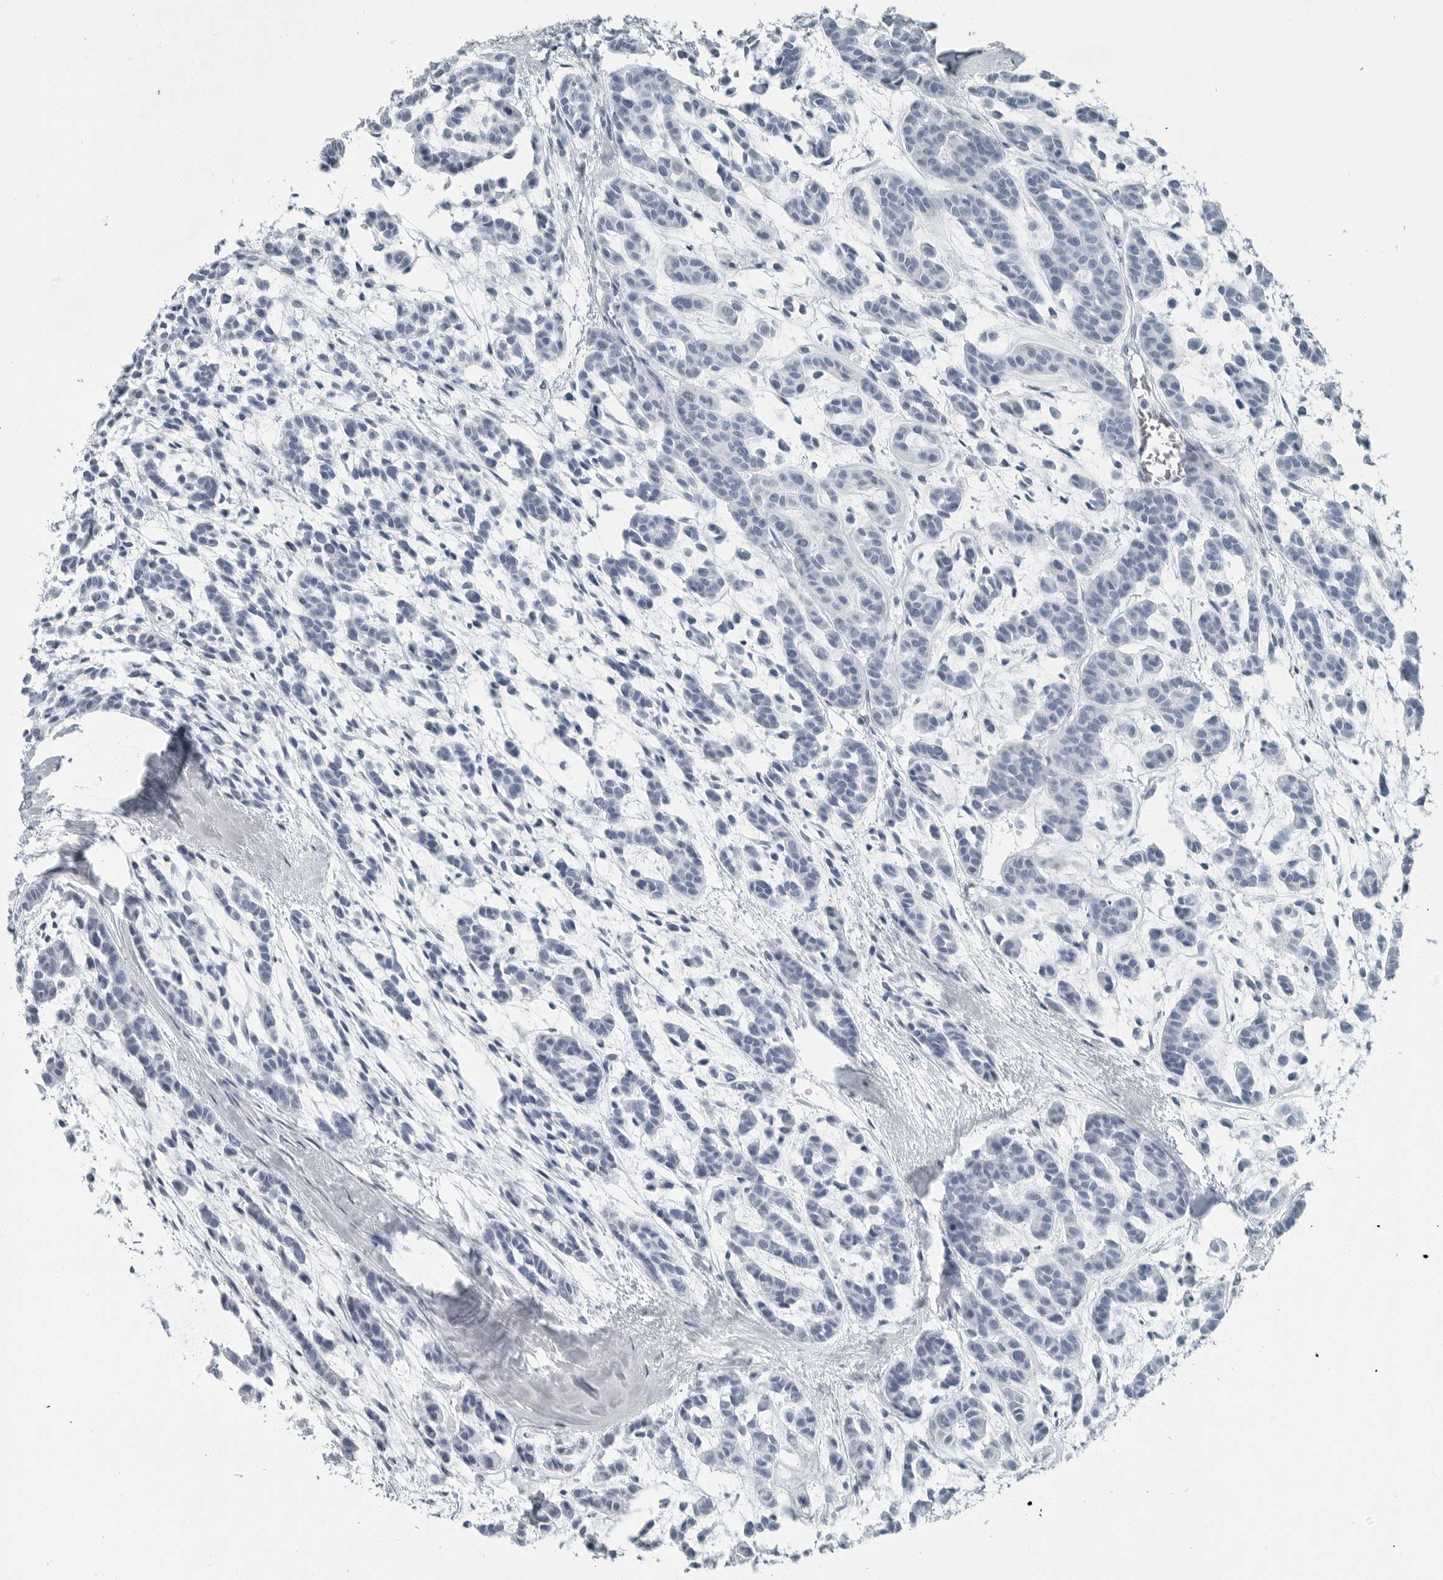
{"staining": {"intensity": "negative", "quantity": "none", "location": "none"}, "tissue": "head and neck cancer", "cell_type": "Tumor cells", "image_type": "cancer", "snomed": [{"axis": "morphology", "description": "Adenocarcinoma, NOS"}, {"axis": "morphology", "description": "Adenoma, NOS"}, {"axis": "topography", "description": "Head-Neck"}], "caption": "Immunohistochemistry of head and neck cancer shows no expression in tumor cells.", "gene": "FABP6", "patient": {"sex": "female", "age": 55}}